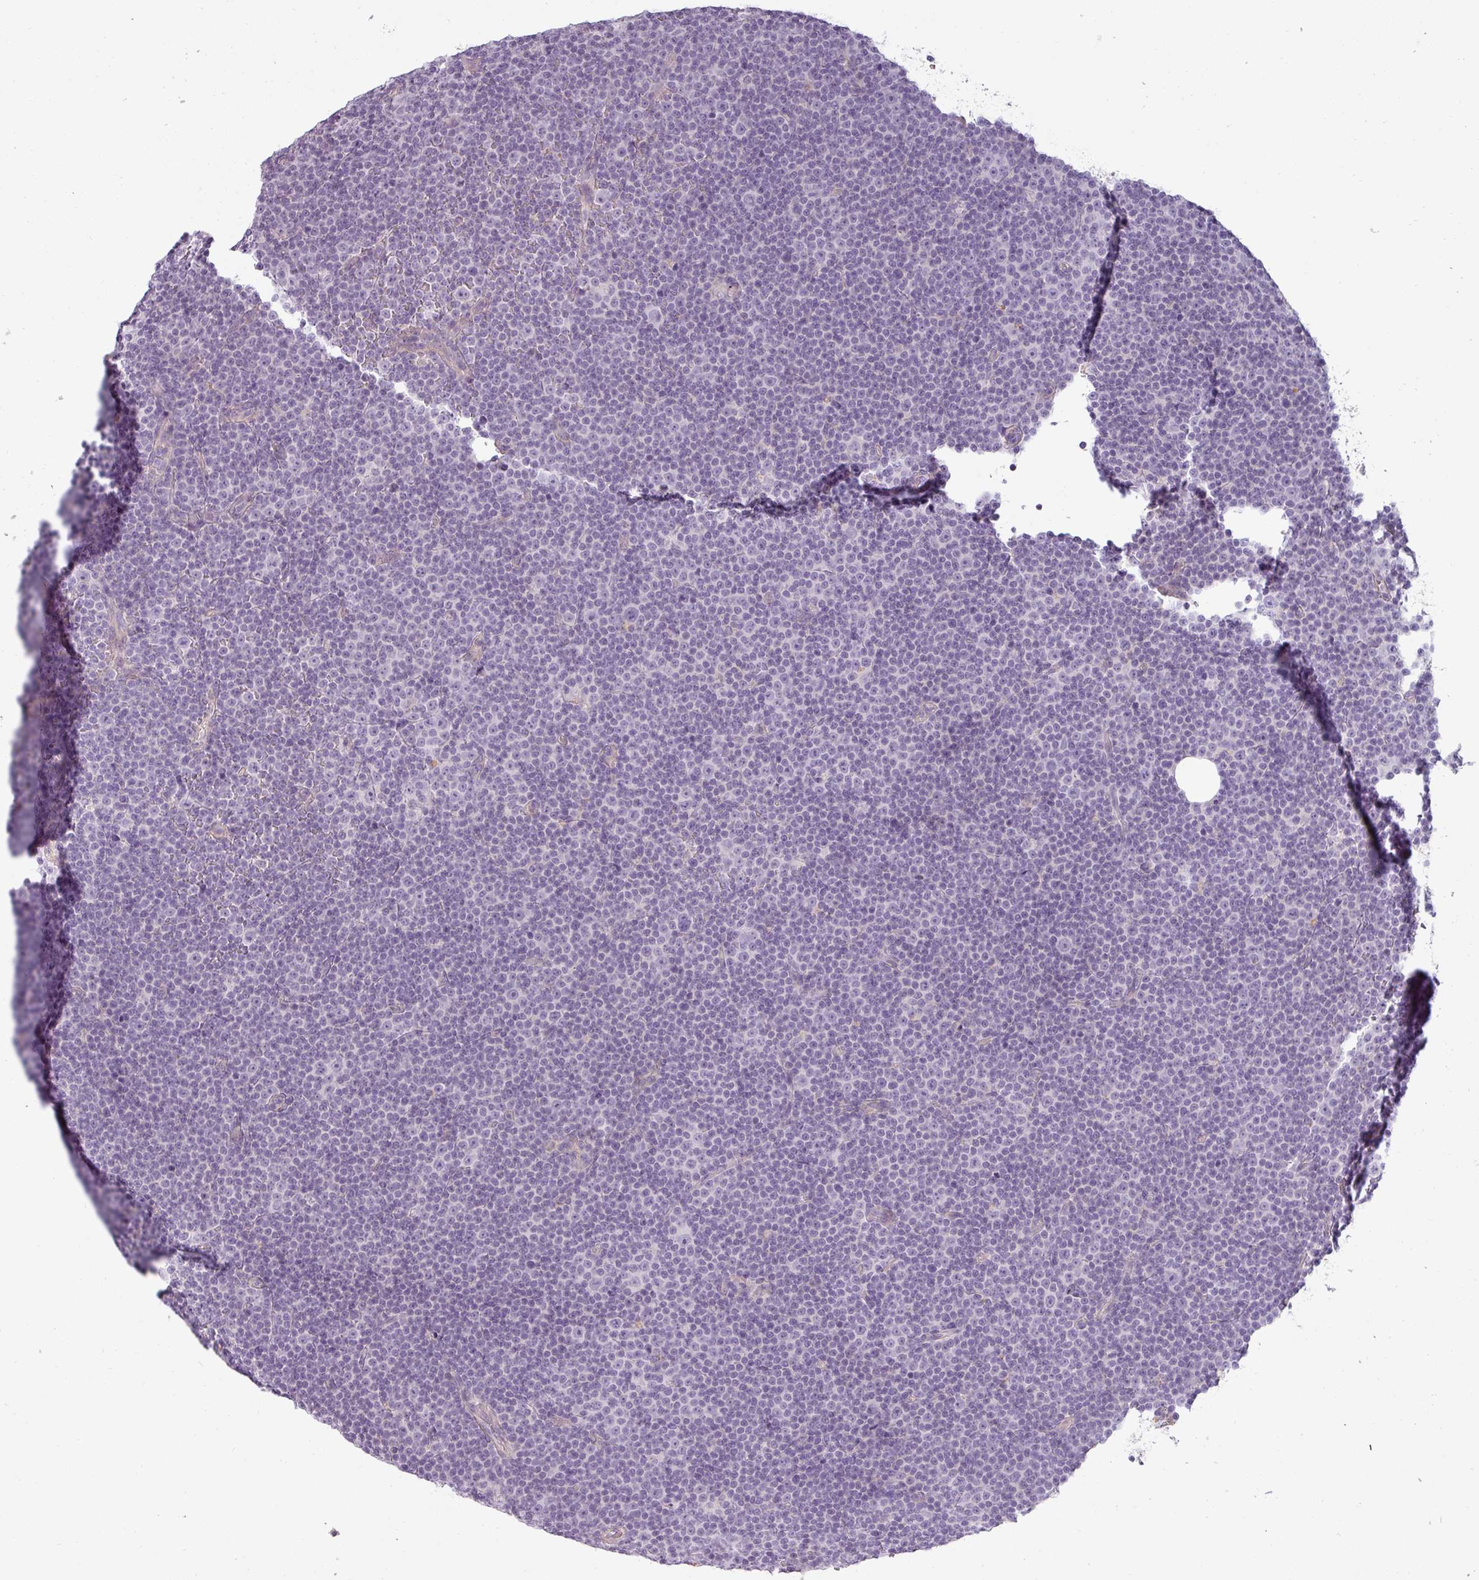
{"staining": {"intensity": "negative", "quantity": "none", "location": "none"}, "tissue": "lymphoma", "cell_type": "Tumor cells", "image_type": "cancer", "snomed": [{"axis": "morphology", "description": "Malignant lymphoma, non-Hodgkin's type, Low grade"}, {"axis": "topography", "description": "Lymph node"}], "caption": "Immunohistochemistry (IHC) of lymphoma exhibits no positivity in tumor cells.", "gene": "ASB1", "patient": {"sex": "female", "age": 67}}